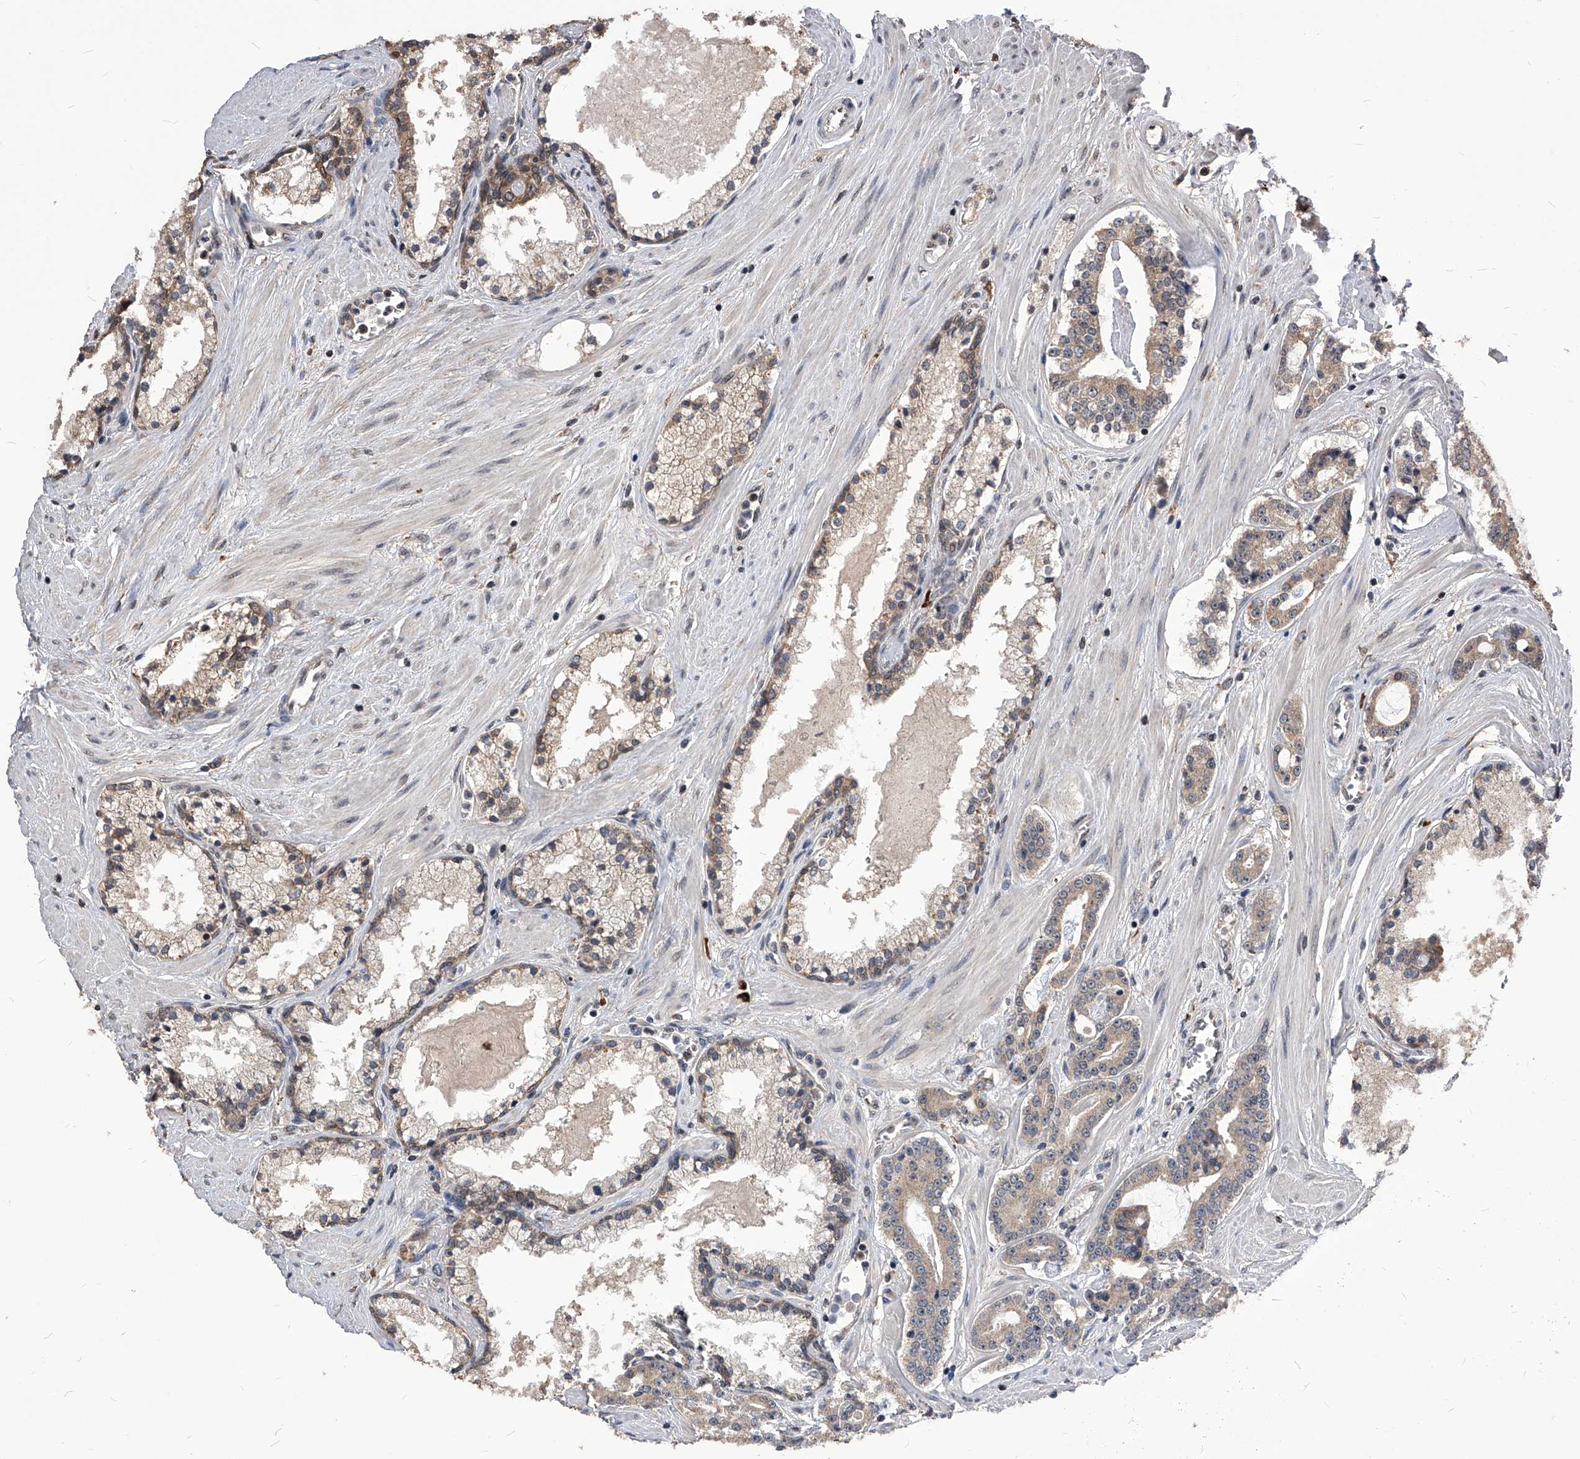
{"staining": {"intensity": "weak", "quantity": ">75%", "location": "cytoplasmic/membranous"}, "tissue": "prostate cancer", "cell_type": "Tumor cells", "image_type": "cancer", "snomed": [{"axis": "morphology", "description": "Adenocarcinoma, High grade"}, {"axis": "topography", "description": "Prostate"}], "caption": "An image of human prostate cancer stained for a protein reveals weak cytoplasmic/membranous brown staining in tumor cells. The protein is shown in brown color, while the nuclei are stained blue.", "gene": "ID1", "patient": {"sex": "male", "age": 58}}